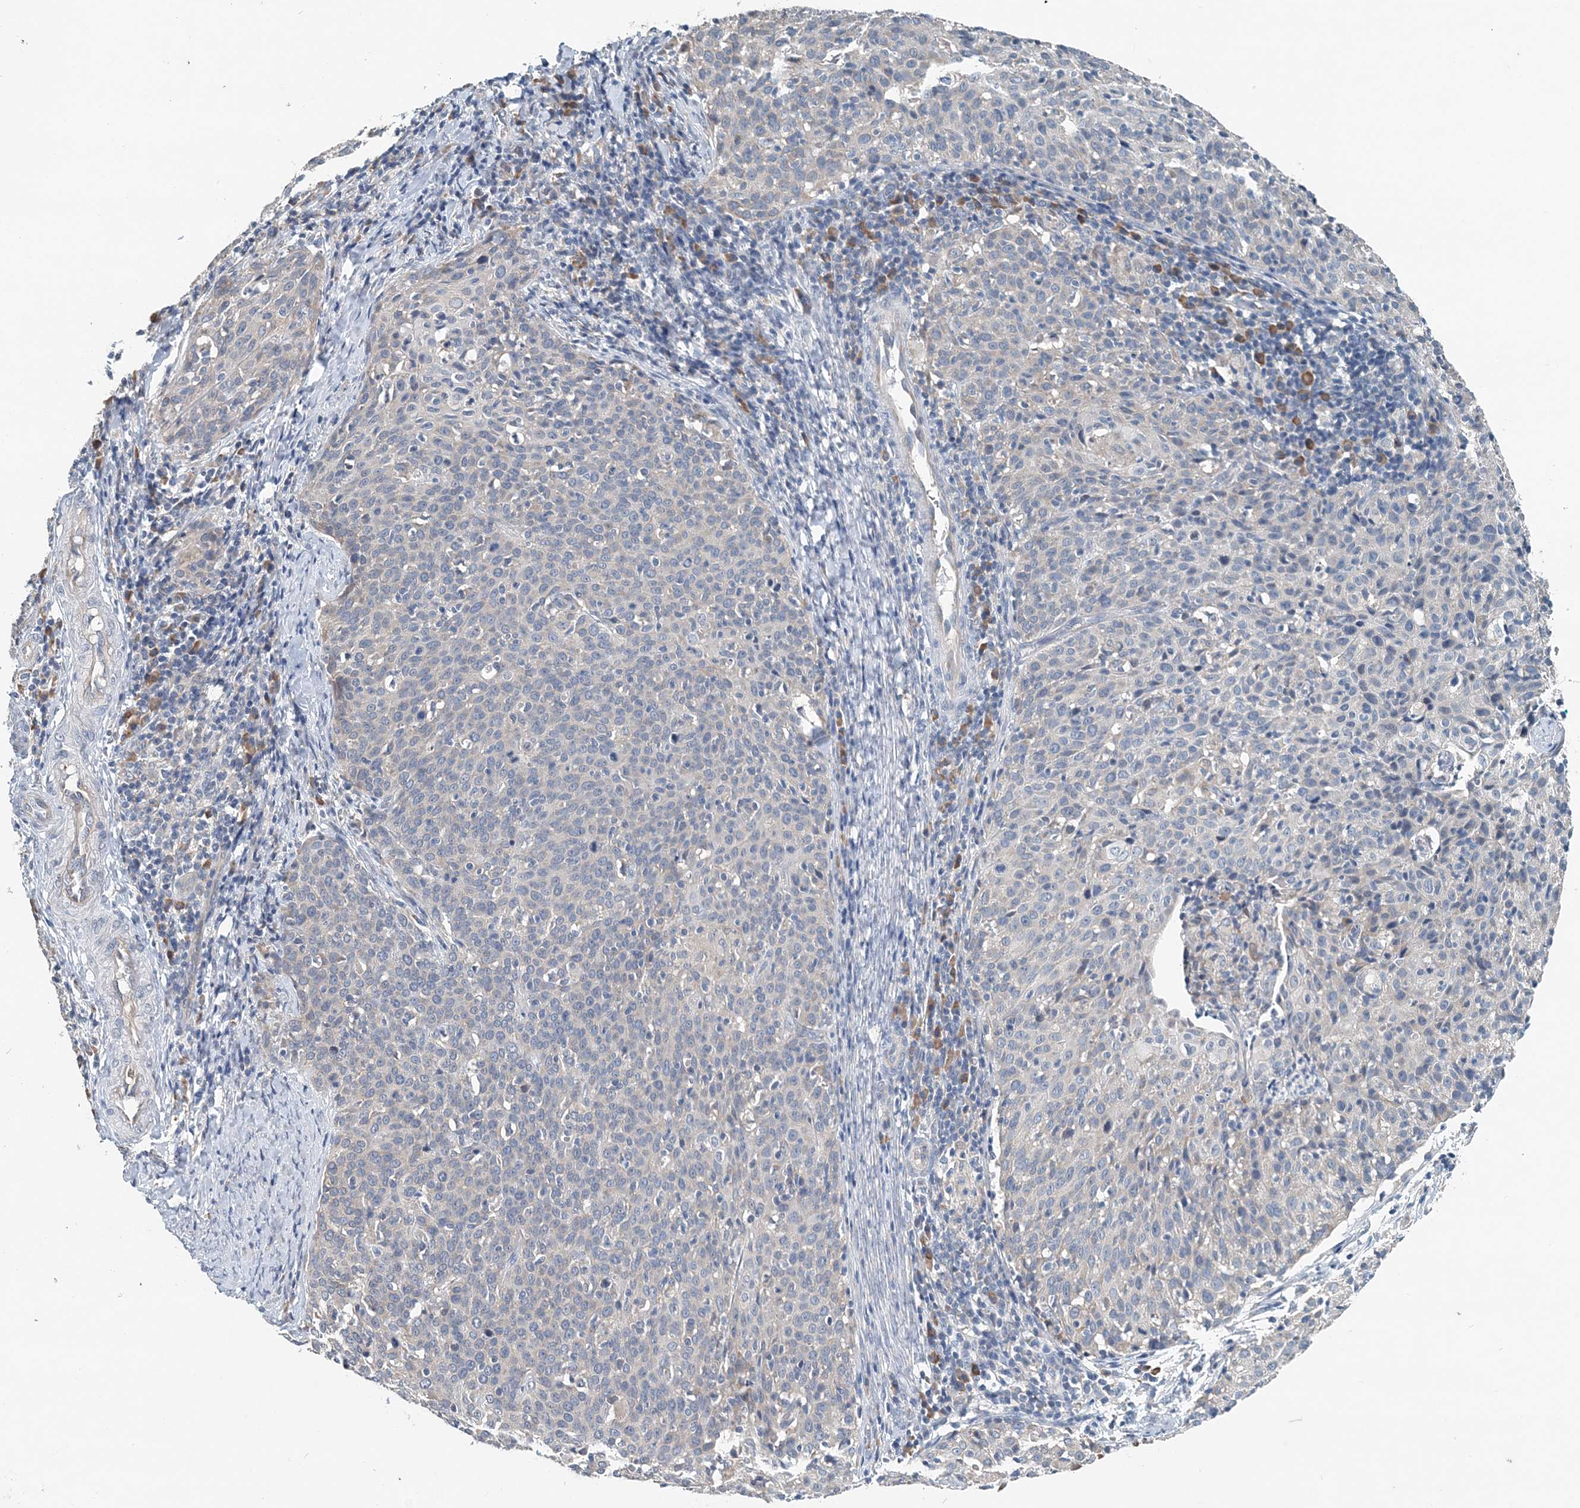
{"staining": {"intensity": "negative", "quantity": "none", "location": "none"}, "tissue": "cervical cancer", "cell_type": "Tumor cells", "image_type": "cancer", "snomed": [{"axis": "morphology", "description": "Squamous cell carcinoma, NOS"}, {"axis": "topography", "description": "Cervix"}], "caption": "High power microscopy photomicrograph of an IHC micrograph of cervical squamous cell carcinoma, revealing no significant expression in tumor cells.", "gene": "EEF1A2", "patient": {"sex": "female", "age": 38}}